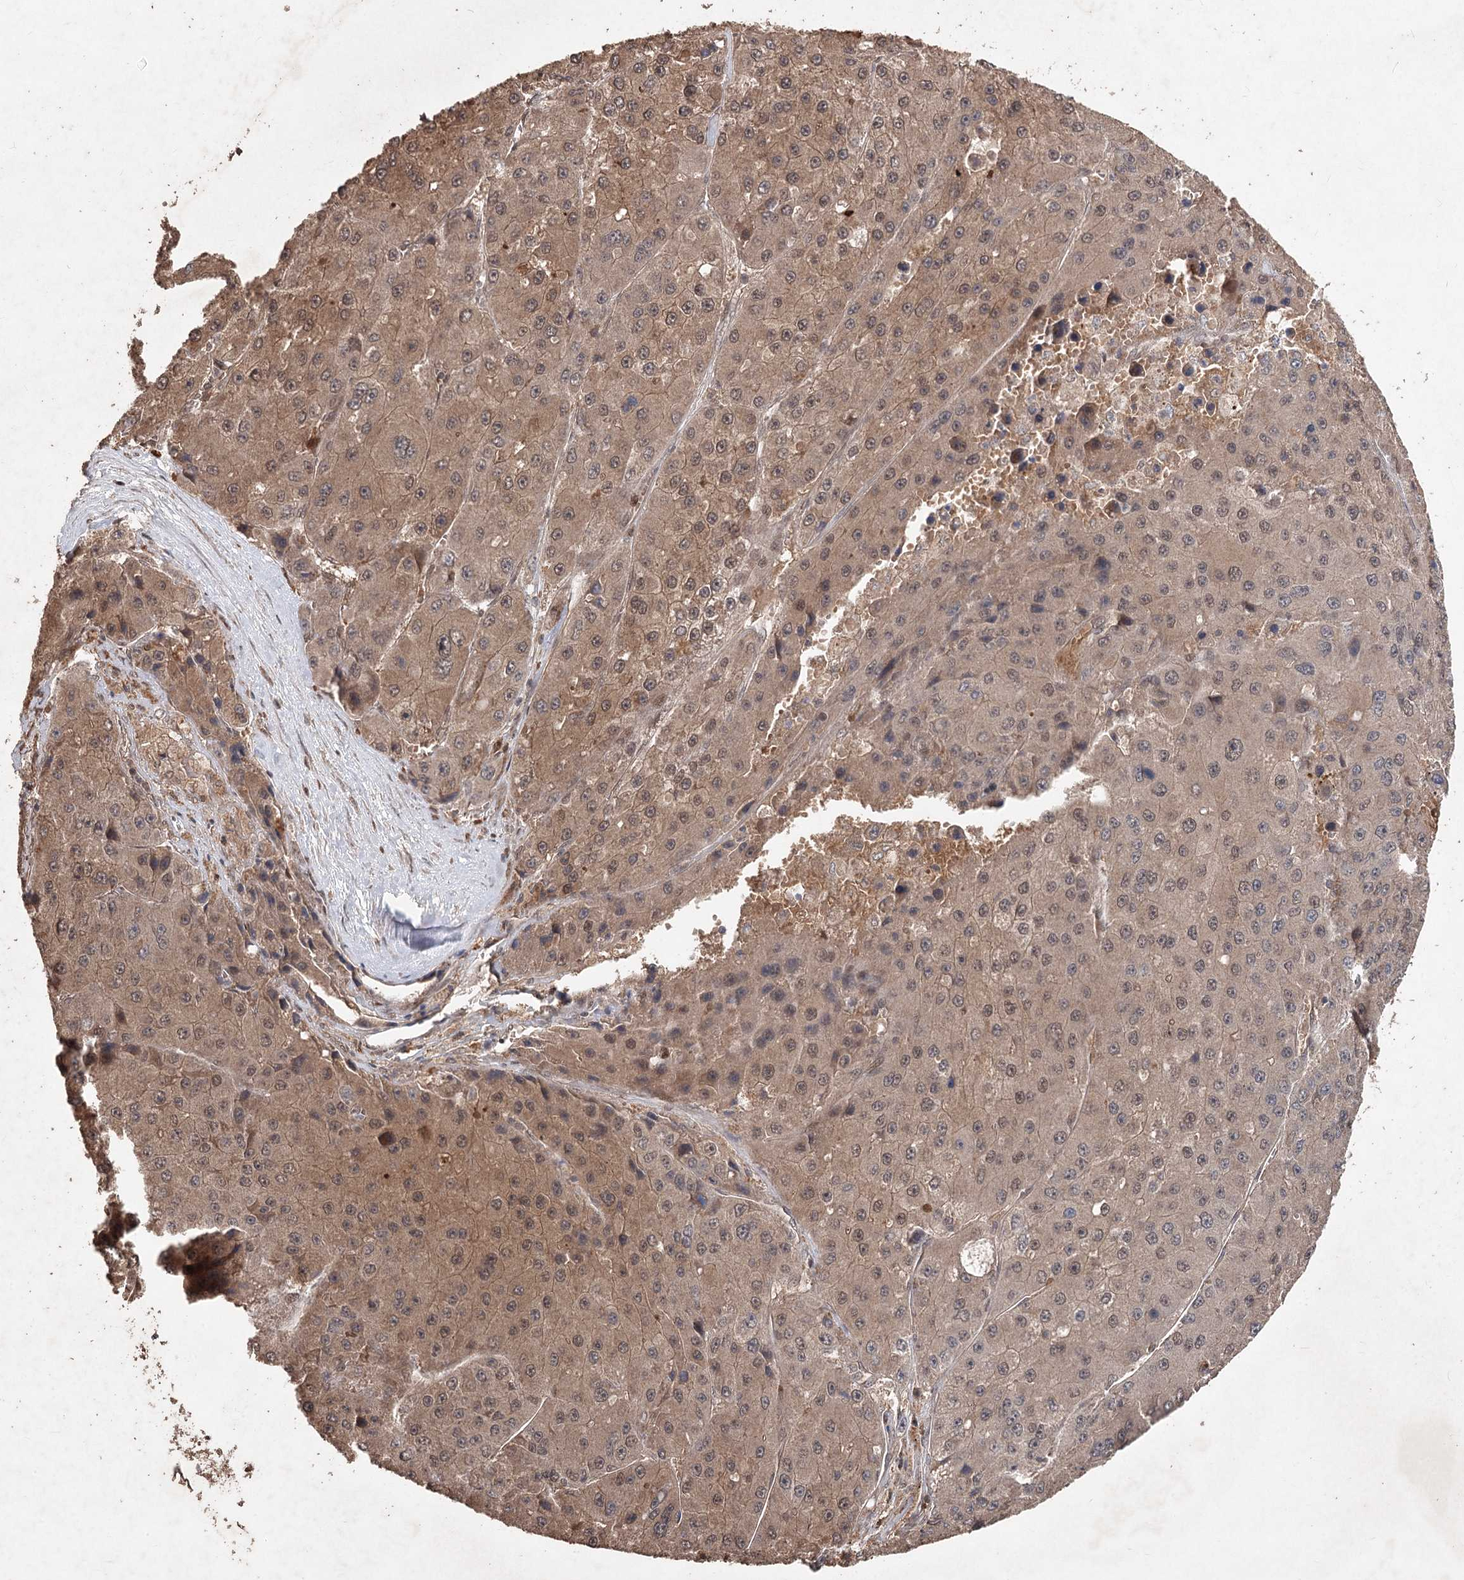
{"staining": {"intensity": "weak", "quantity": "25%-75%", "location": "cytoplasmic/membranous,nuclear"}, "tissue": "liver cancer", "cell_type": "Tumor cells", "image_type": "cancer", "snomed": [{"axis": "morphology", "description": "Carcinoma, Hepatocellular, NOS"}, {"axis": "topography", "description": "Liver"}], "caption": "A brown stain labels weak cytoplasmic/membranous and nuclear staining of a protein in hepatocellular carcinoma (liver) tumor cells. (DAB = brown stain, brightfield microscopy at high magnification).", "gene": "FBXO7", "patient": {"sex": "female", "age": 73}}